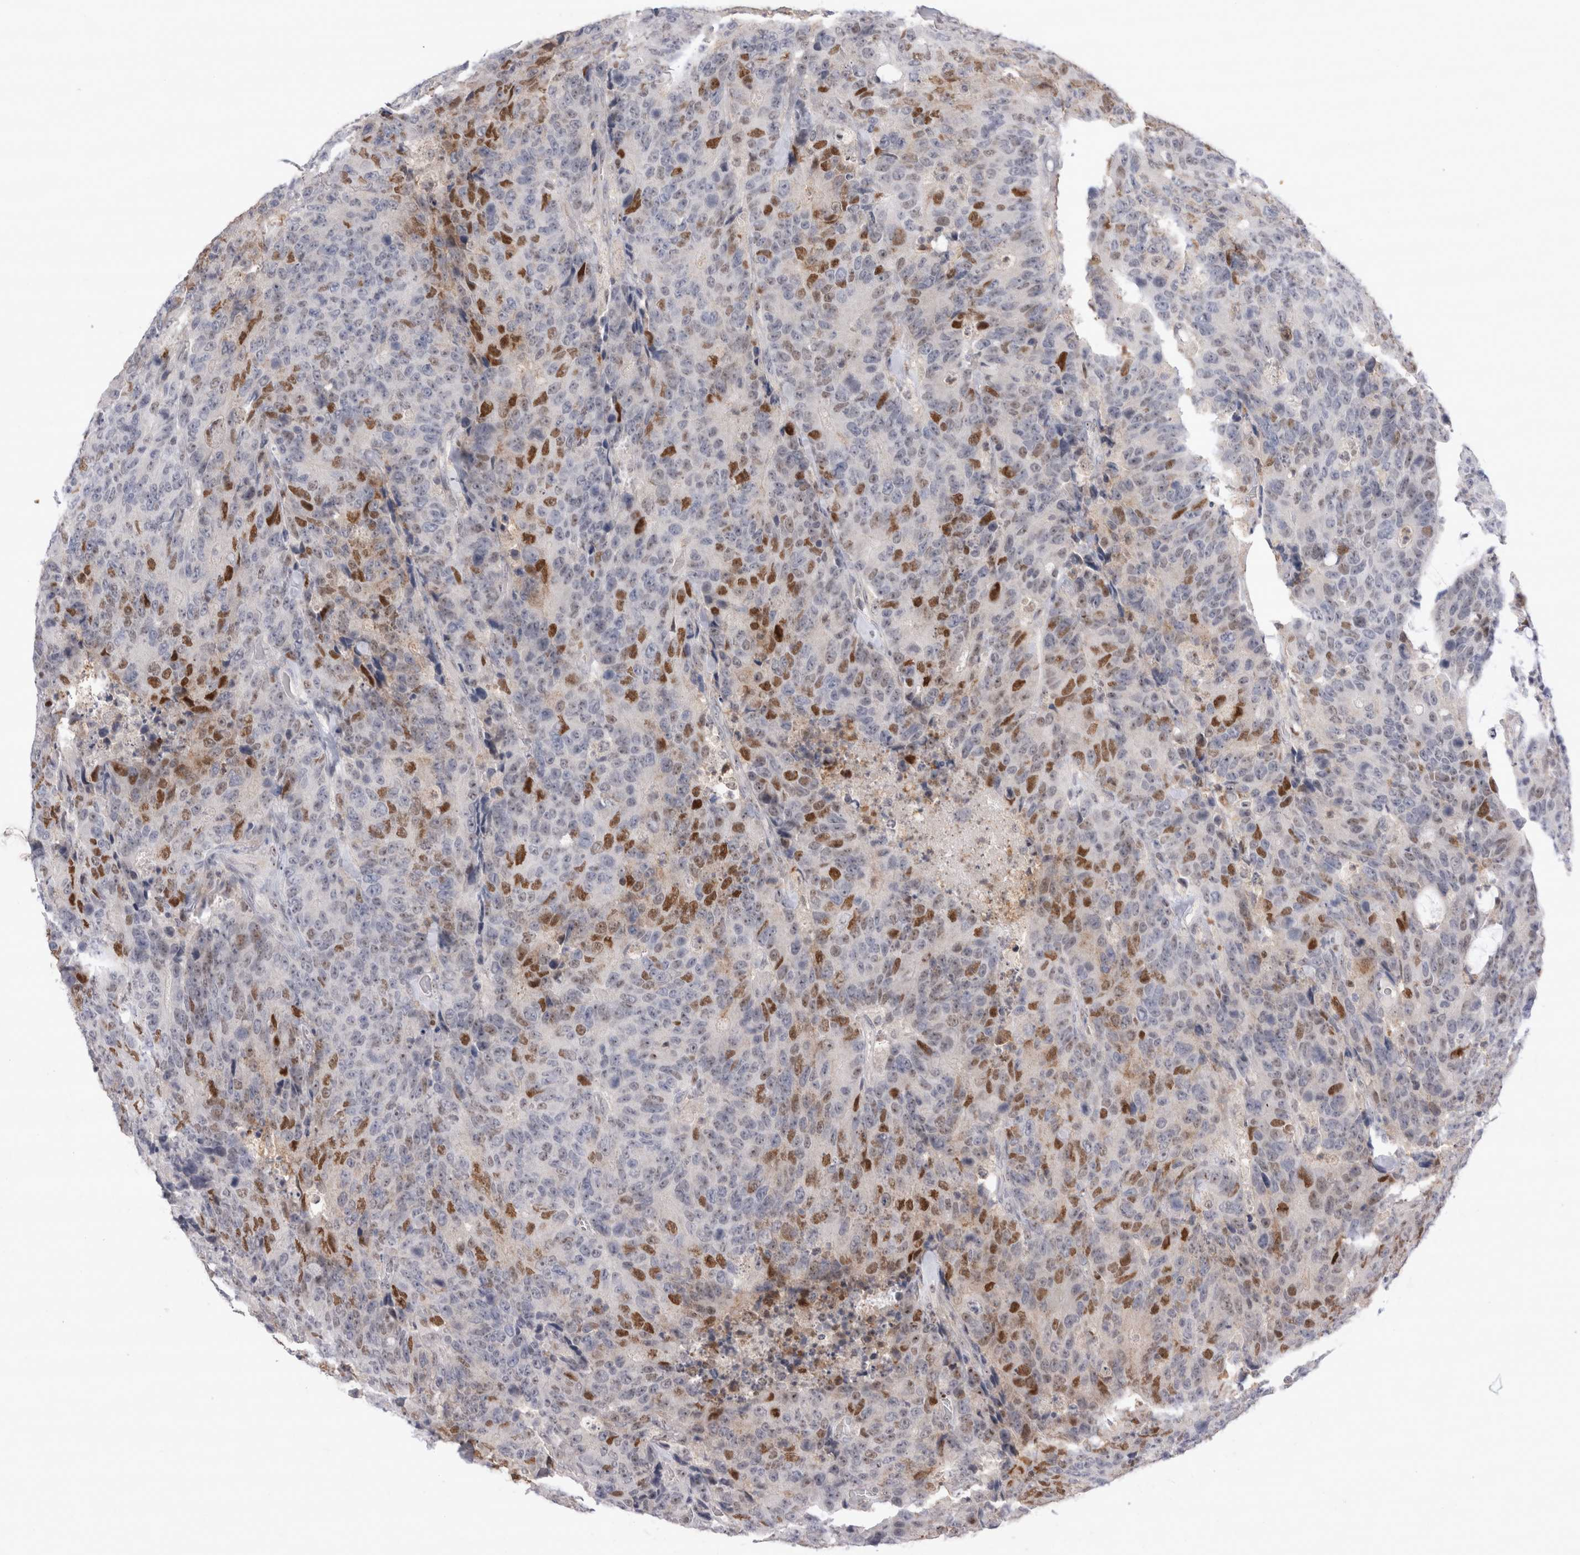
{"staining": {"intensity": "moderate", "quantity": "<25%", "location": "nuclear"}, "tissue": "colorectal cancer", "cell_type": "Tumor cells", "image_type": "cancer", "snomed": [{"axis": "morphology", "description": "Adenocarcinoma, NOS"}, {"axis": "topography", "description": "Colon"}], "caption": "Tumor cells show low levels of moderate nuclear positivity in approximately <25% of cells in human colorectal adenocarcinoma.", "gene": "STK11", "patient": {"sex": "female", "age": 86}}